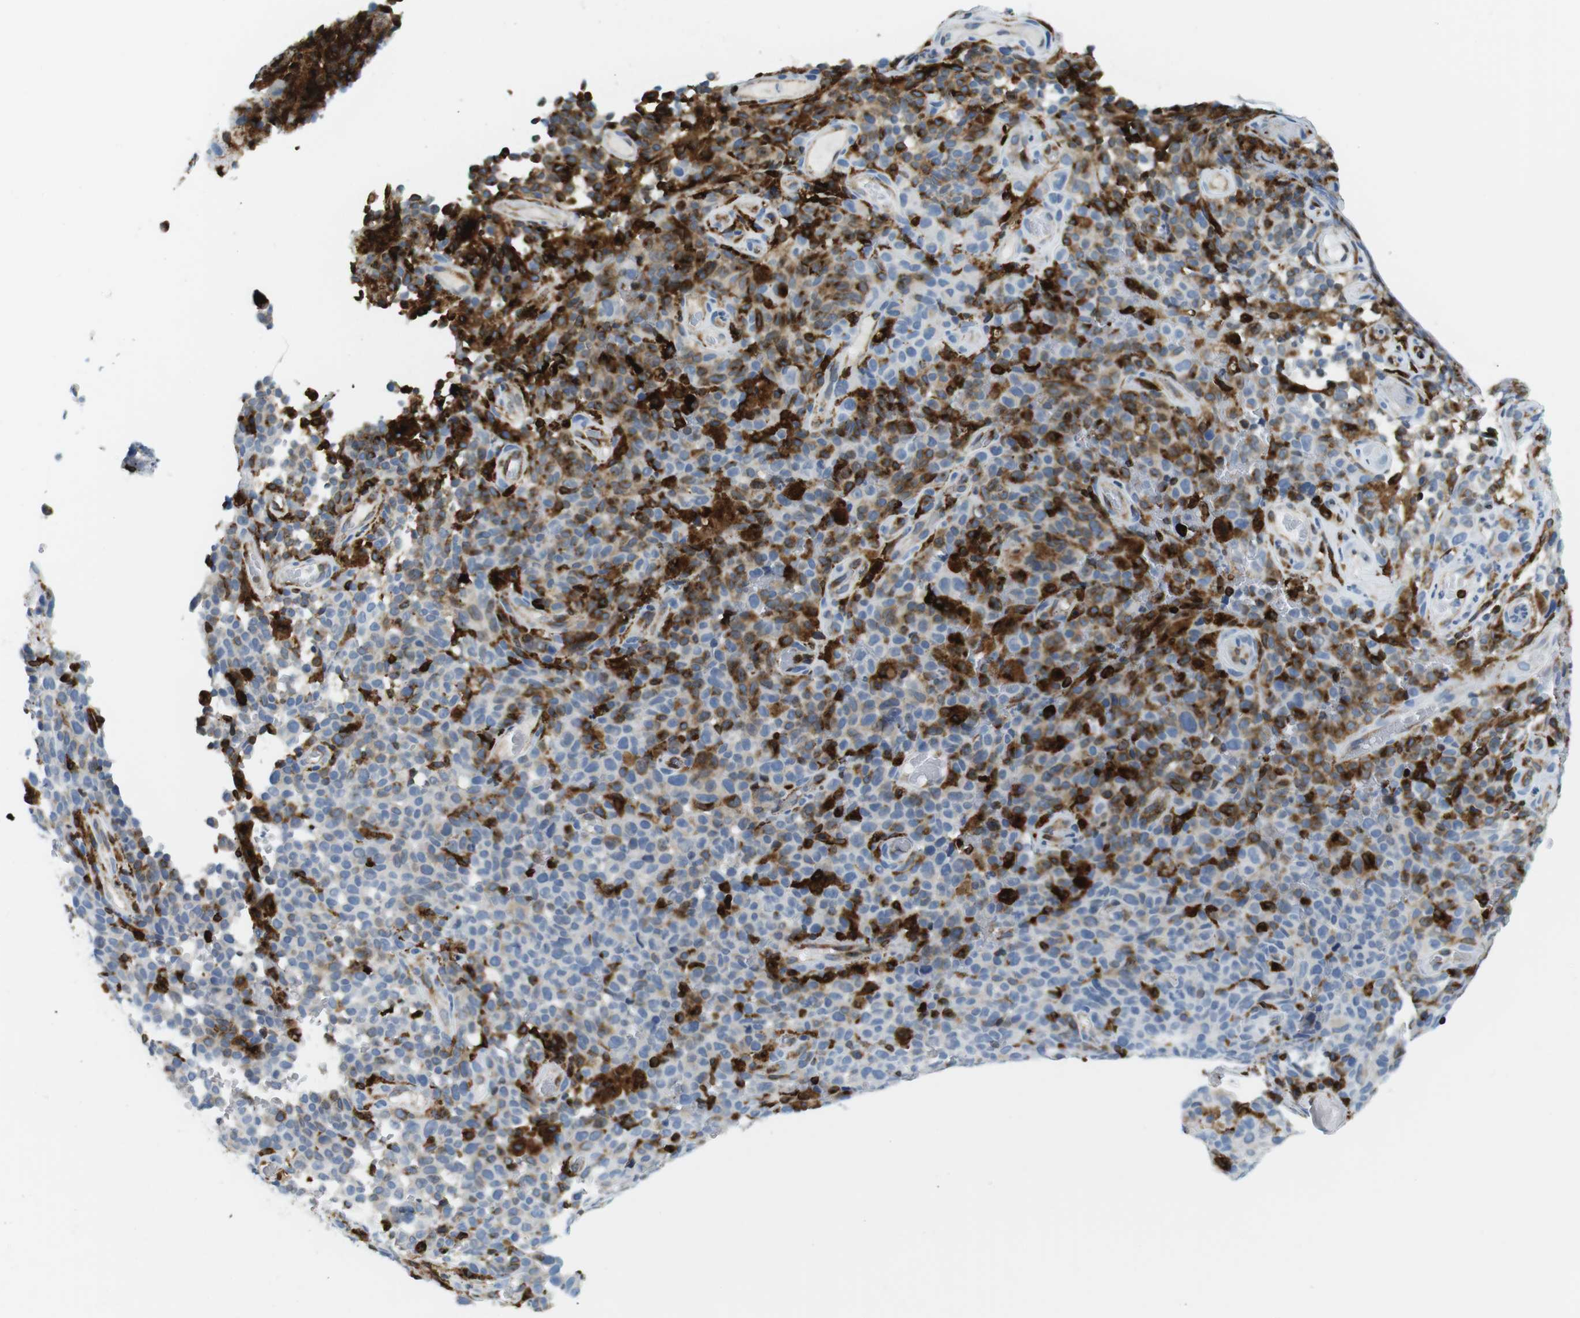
{"staining": {"intensity": "moderate", "quantity": "<25%", "location": "cytoplasmic/membranous"}, "tissue": "melanoma", "cell_type": "Tumor cells", "image_type": "cancer", "snomed": [{"axis": "morphology", "description": "Malignant melanoma, NOS"}, {"axis": "topography", "description": "Skin"}], "caption": "IHC (DAB (3,3'-diaminobenzidine)) staining of malignant melanoma shows moderate cytoplasmic/membranous protein positivity in approximately <25% of tumor cells. (DAB = brown stain, brightfield microscopy at high magnification).", "gene": "CIITA", "patient": {"sex": "female", "age": 82}}